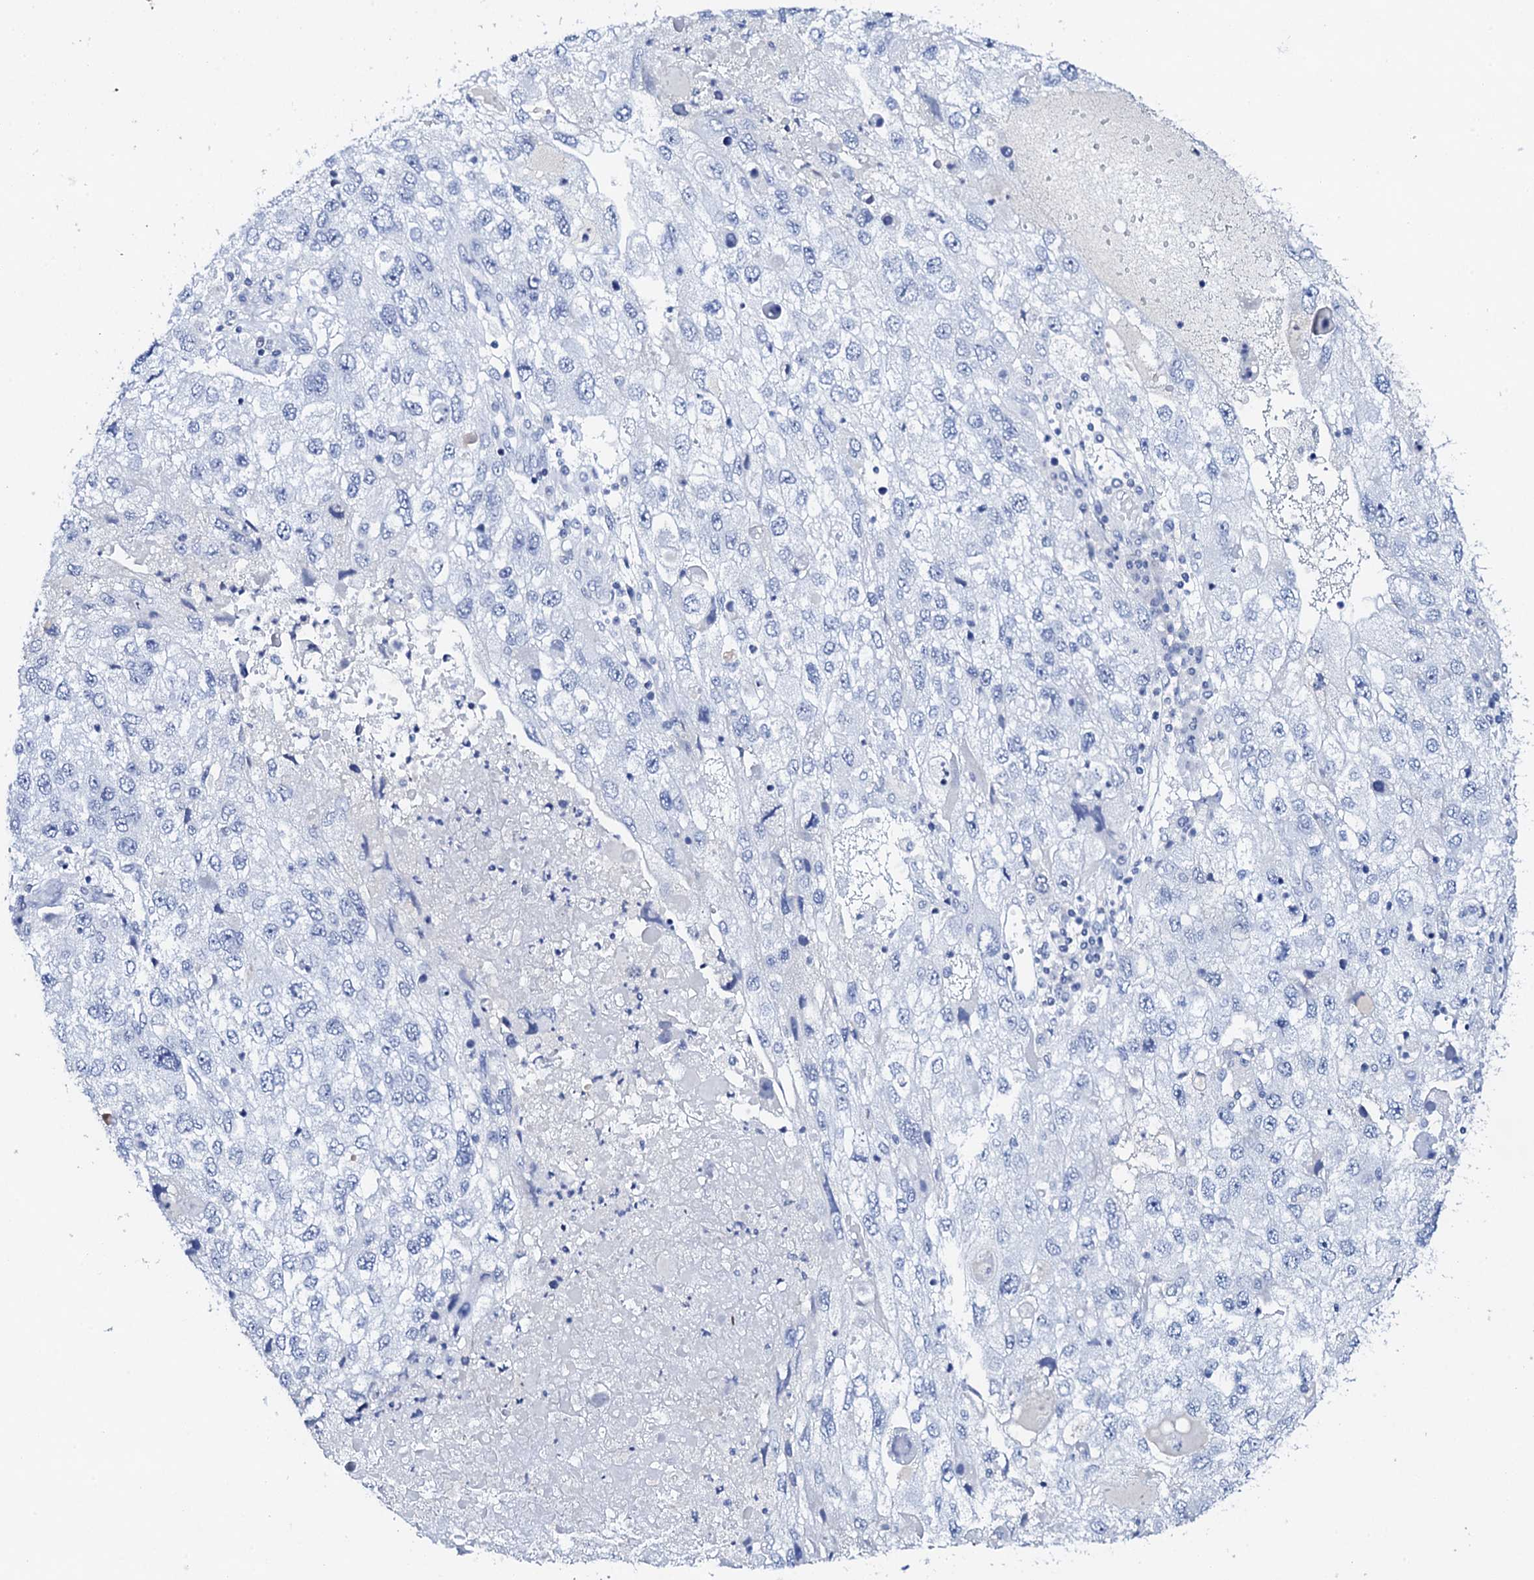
{"staining": {"intensity": "negative", "quantity": "none", "location": "none"}, "tissue": "endometrial cancer", "cell_type": "Tumor cells", "image_type": "cancer", "snomed": [{"axis": "morphology", "description": "Adenocarcinoma, NOS"}, {"axis": "topography", "description": "Endometrium"}], "caption": "The immunohistochemistry (IHC) micrograph has no significant positivity in tumor cells of adenocarcinoma (endometrial) tissue.", "gene": "FBXL16", "patient": {"sex": "female", "age": 49}}